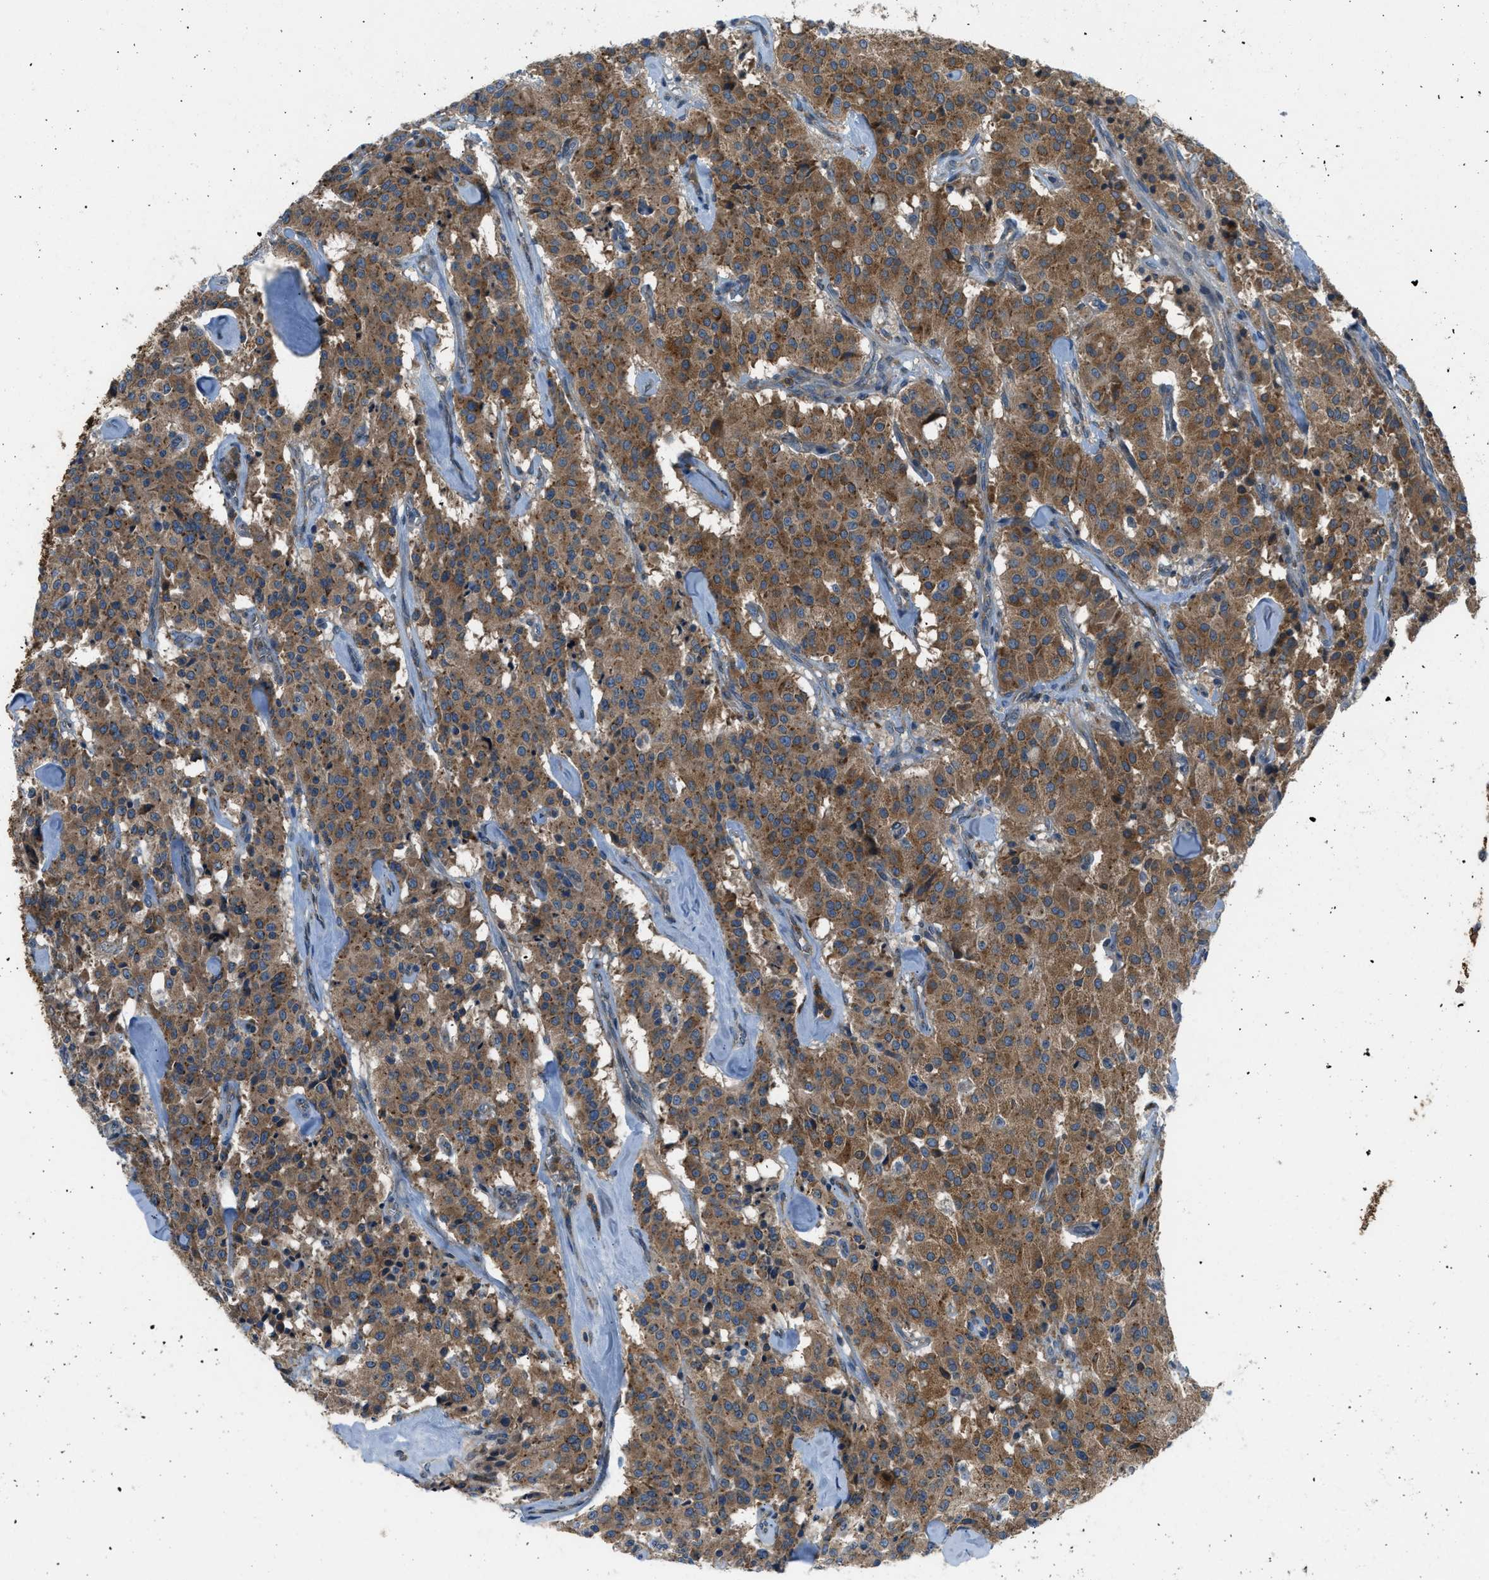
{"staining": {"intensity": "moderate", "quantity": ">75%", "location": "cytoplasmic/membranous"}, "tissue": "carcinoid", "cell_type": "Tumor cells", "image_type": "cancer", "snomed": [{"axis": "morphology", "description": "Carcinoid, malignant, NOS"}, {"axis": "topography", "description": "Lung"}], "caption": "This is a micrograph of immunohistochemistry (IHC) staining of malignant carcinoid, which shows moderate positivity in the cytoplasmic/membranous of tumor cells.", "gene": "EDARADD", "patient": {"sex": "male", "age": 30}}